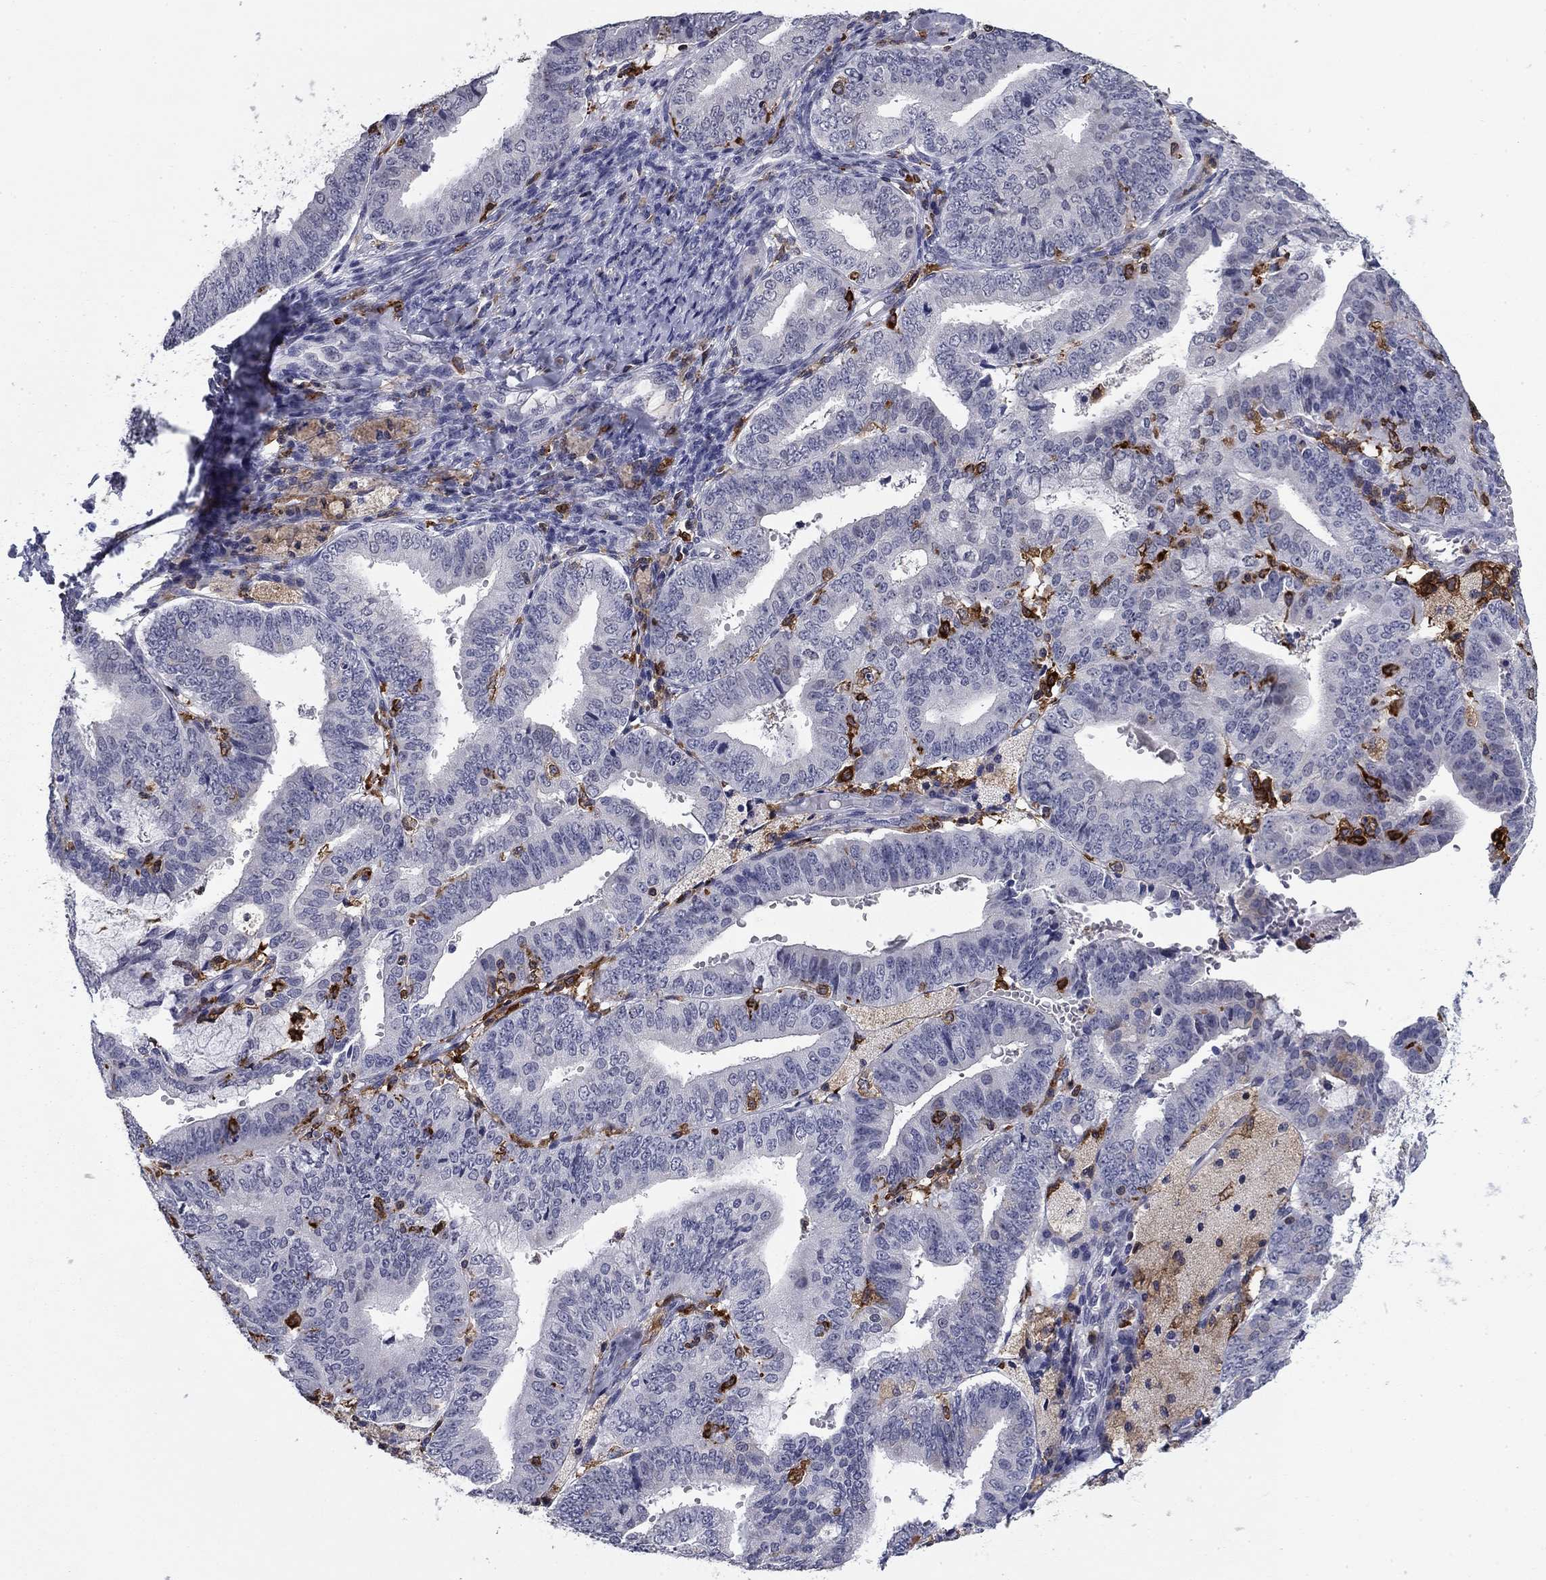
{"staining": {"intensity": "negative", "quantity": "none", "location": "none"}, "tissue": "endometrial cancer", "cell_type": "Tumor cells", "image_type": "cancer", "snomed": [{"axis": "morphology", "description": "Adenocarcinoma, NOS"}, {"axis": "topography", "description": "Endometrium"}], "caption": "Tumor cells are negative for brown protein staining in endometrial adenocarcinoma. (DAB (3,3'-diaminobenzidine) IHC visualized using brightfield microscopy, high magnification).", "gene": "PLCB2", "patient": {"sex": "female", "age": 63}}